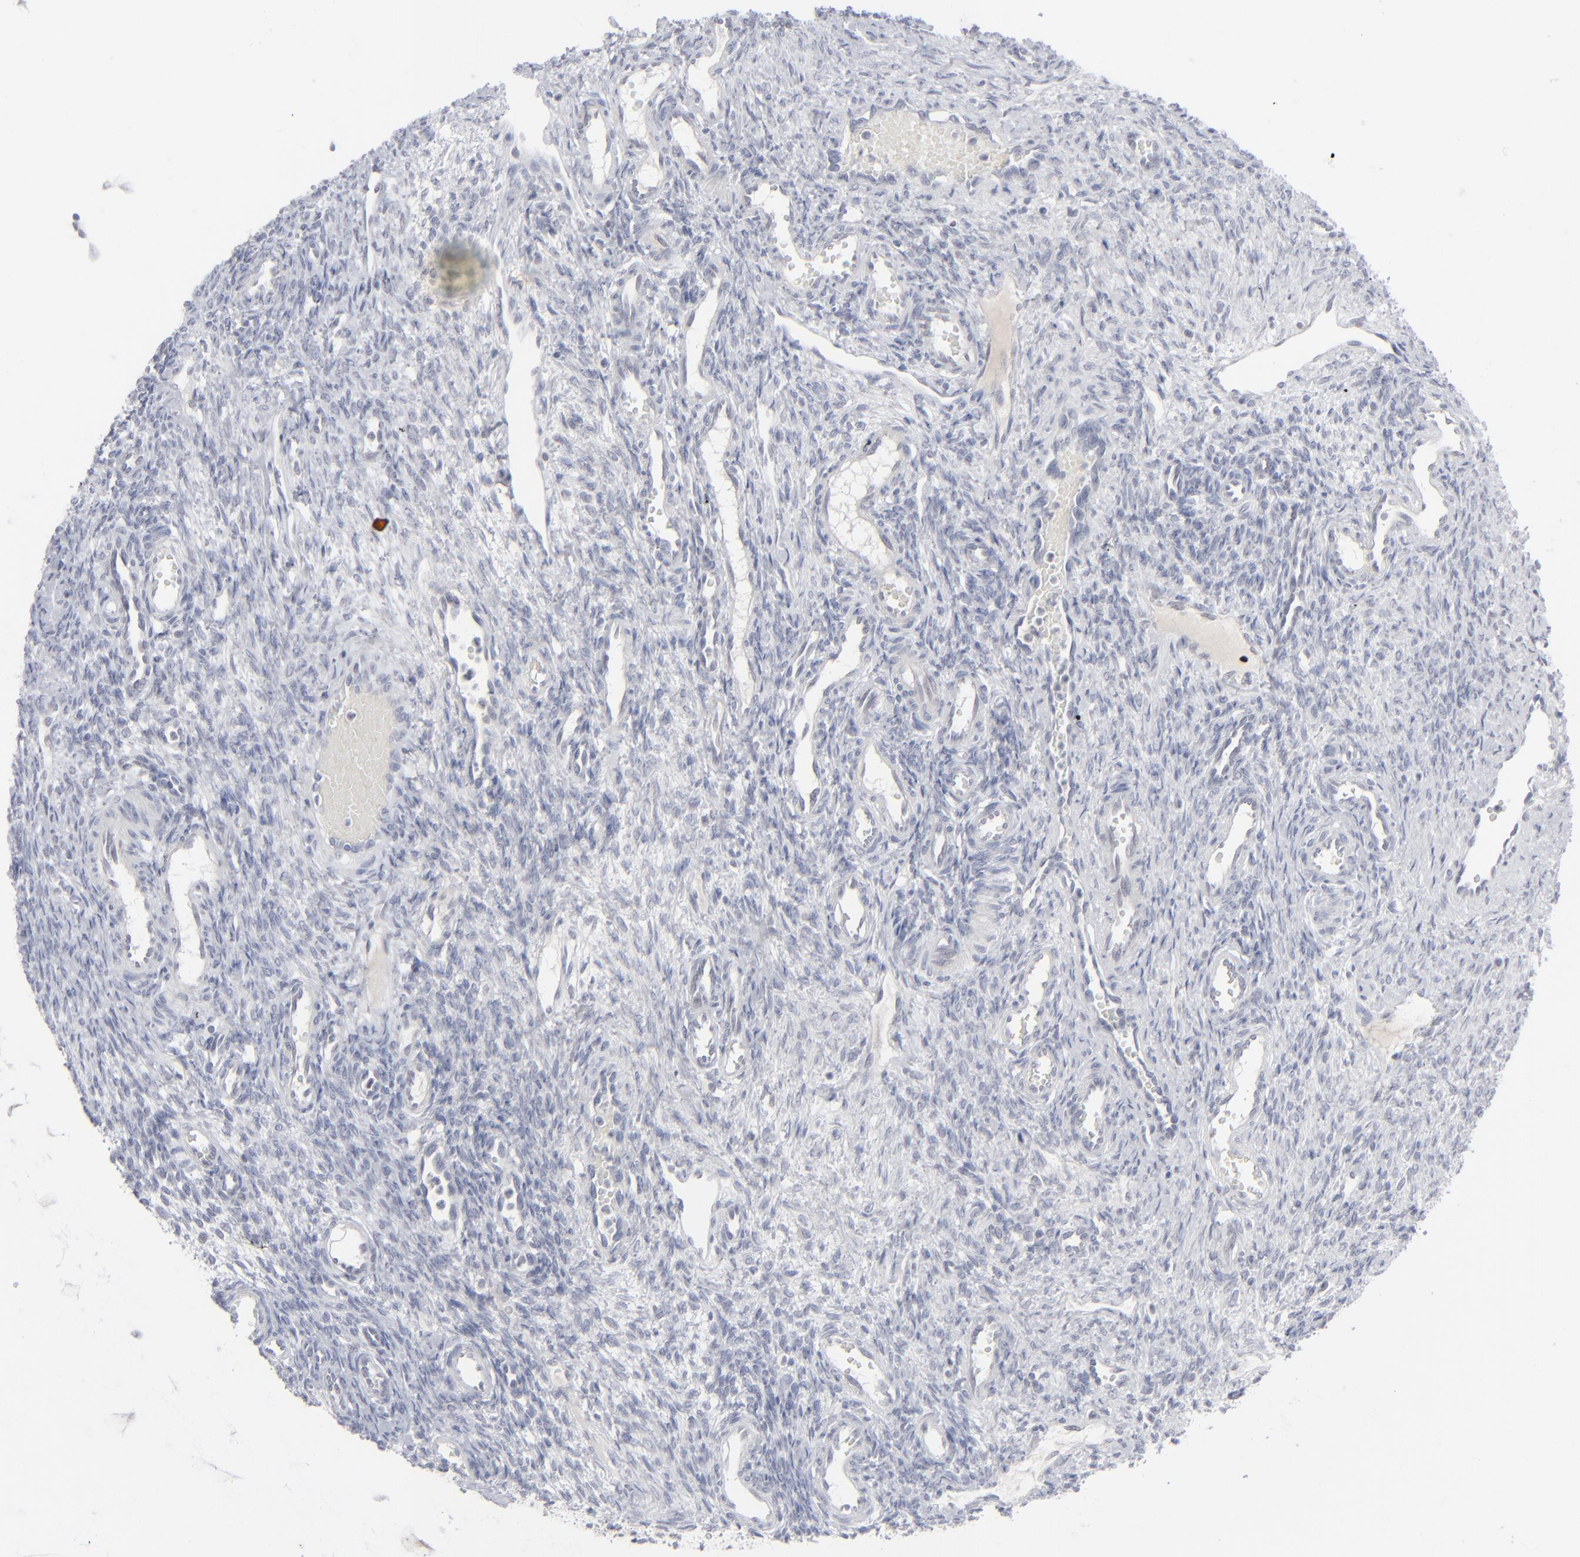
{"staining": {"intensity": "negative", "quantity": "none", "location": "none"}, "tissue": "ovary", "cell_type": "Follicle cells", "image_type": "normal", "snomed": [{"axis": "morphology", "description": "Normal tissue, NOS"}, {"axis": "topography", "description": "Ovary"}], "caption": "Micrograph shows no protein expression in follicle cells of unremarkable ovary.", "gene": "NUP88", "patient": {"sex": "female", "age": 33}}